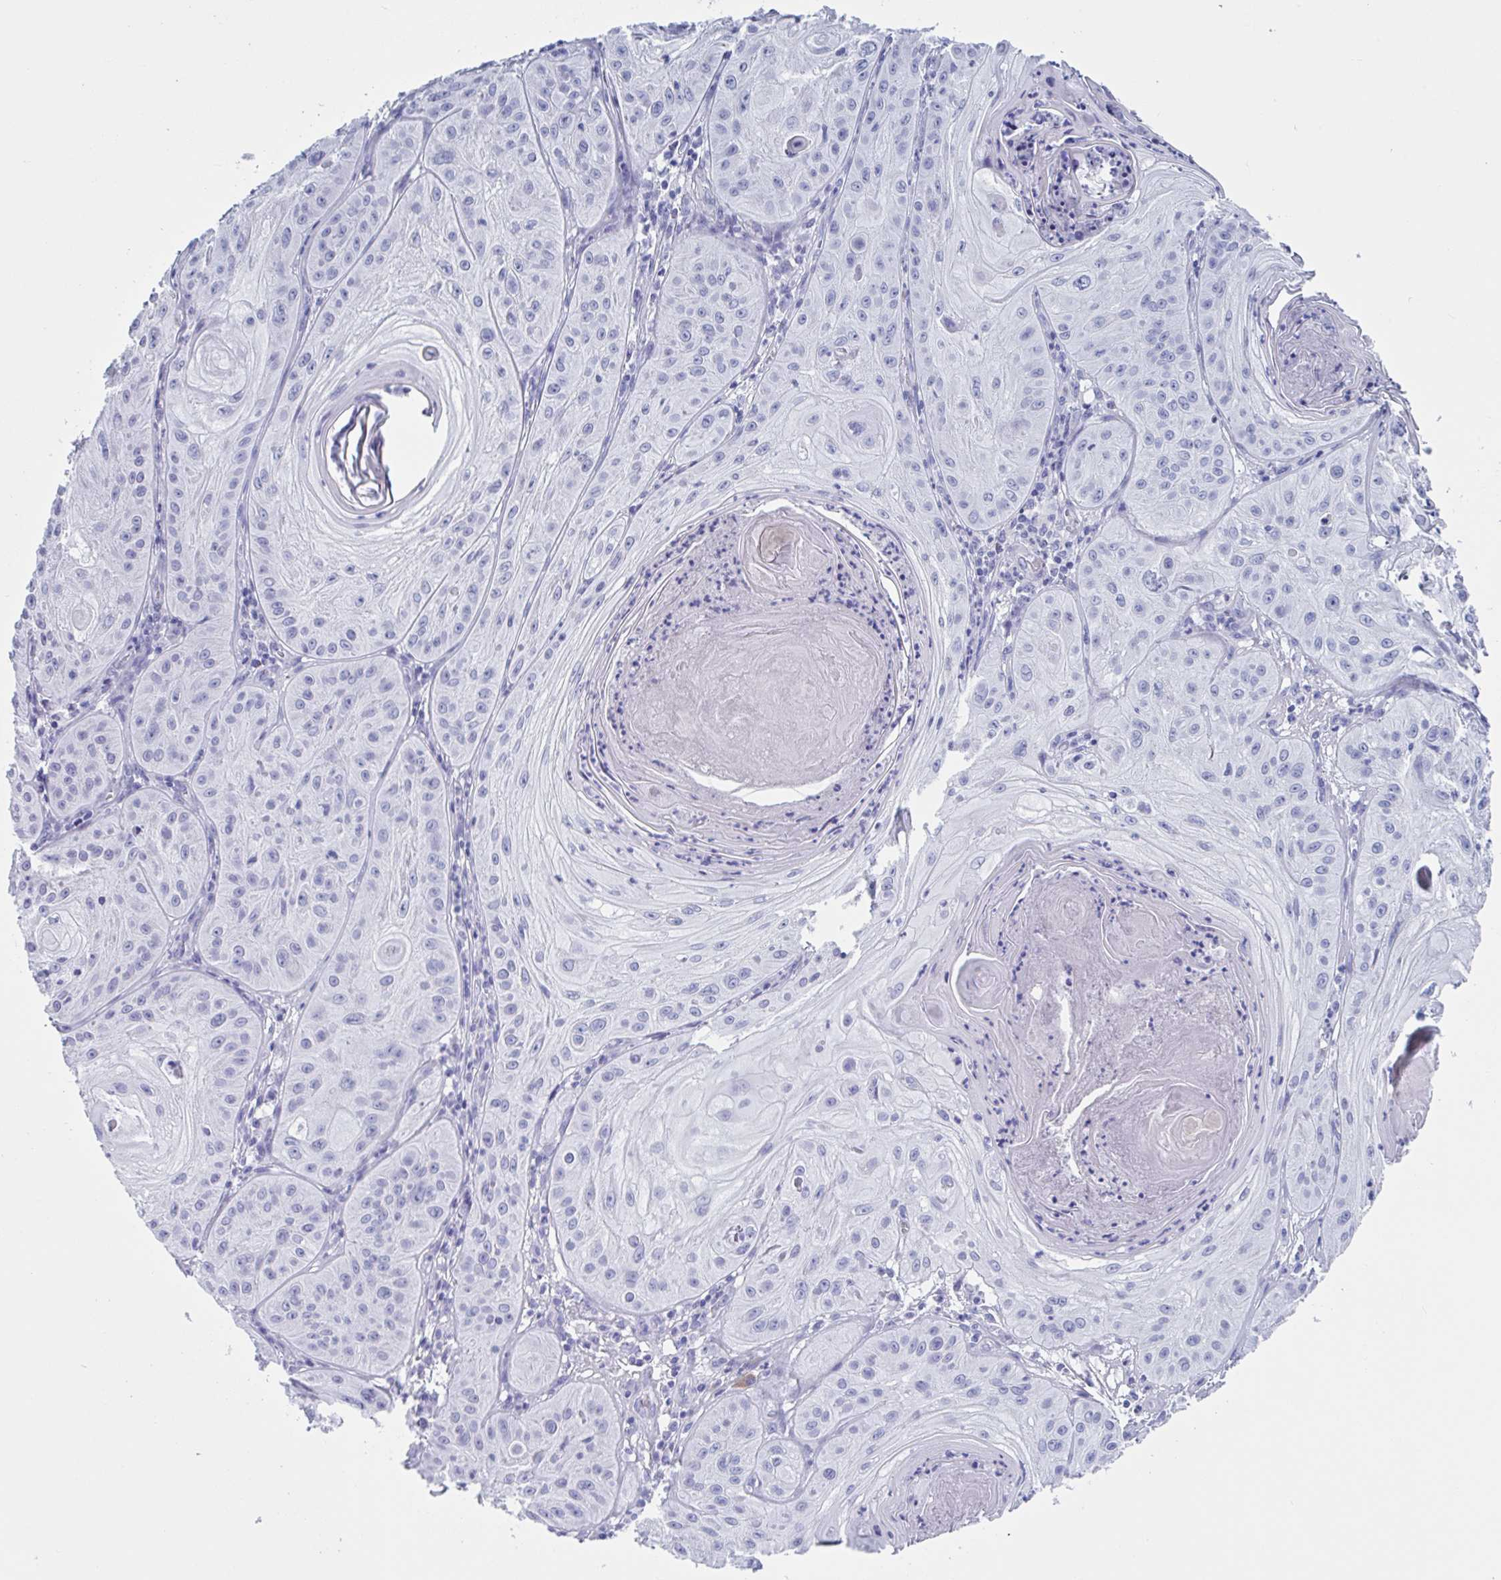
{"staining": {"intensity": "negative", "quantity": "none", "location": "none"}, "tissue": "skin cancer", "cell_type": "Tumor cells", "image_type": "cancer", "snomed": [{"axis": "morphology", "description": "Squamous cell carcinoma, NOS"}, {"axis": "topography", "description": "Skin"}], "caption": "The photomicrograph demonstrates no significant expression in tumor cells of skin cancer (squamous cell carcinoma).", "gene": "USP35", "patient": {"sex": "male", "age": 85}}